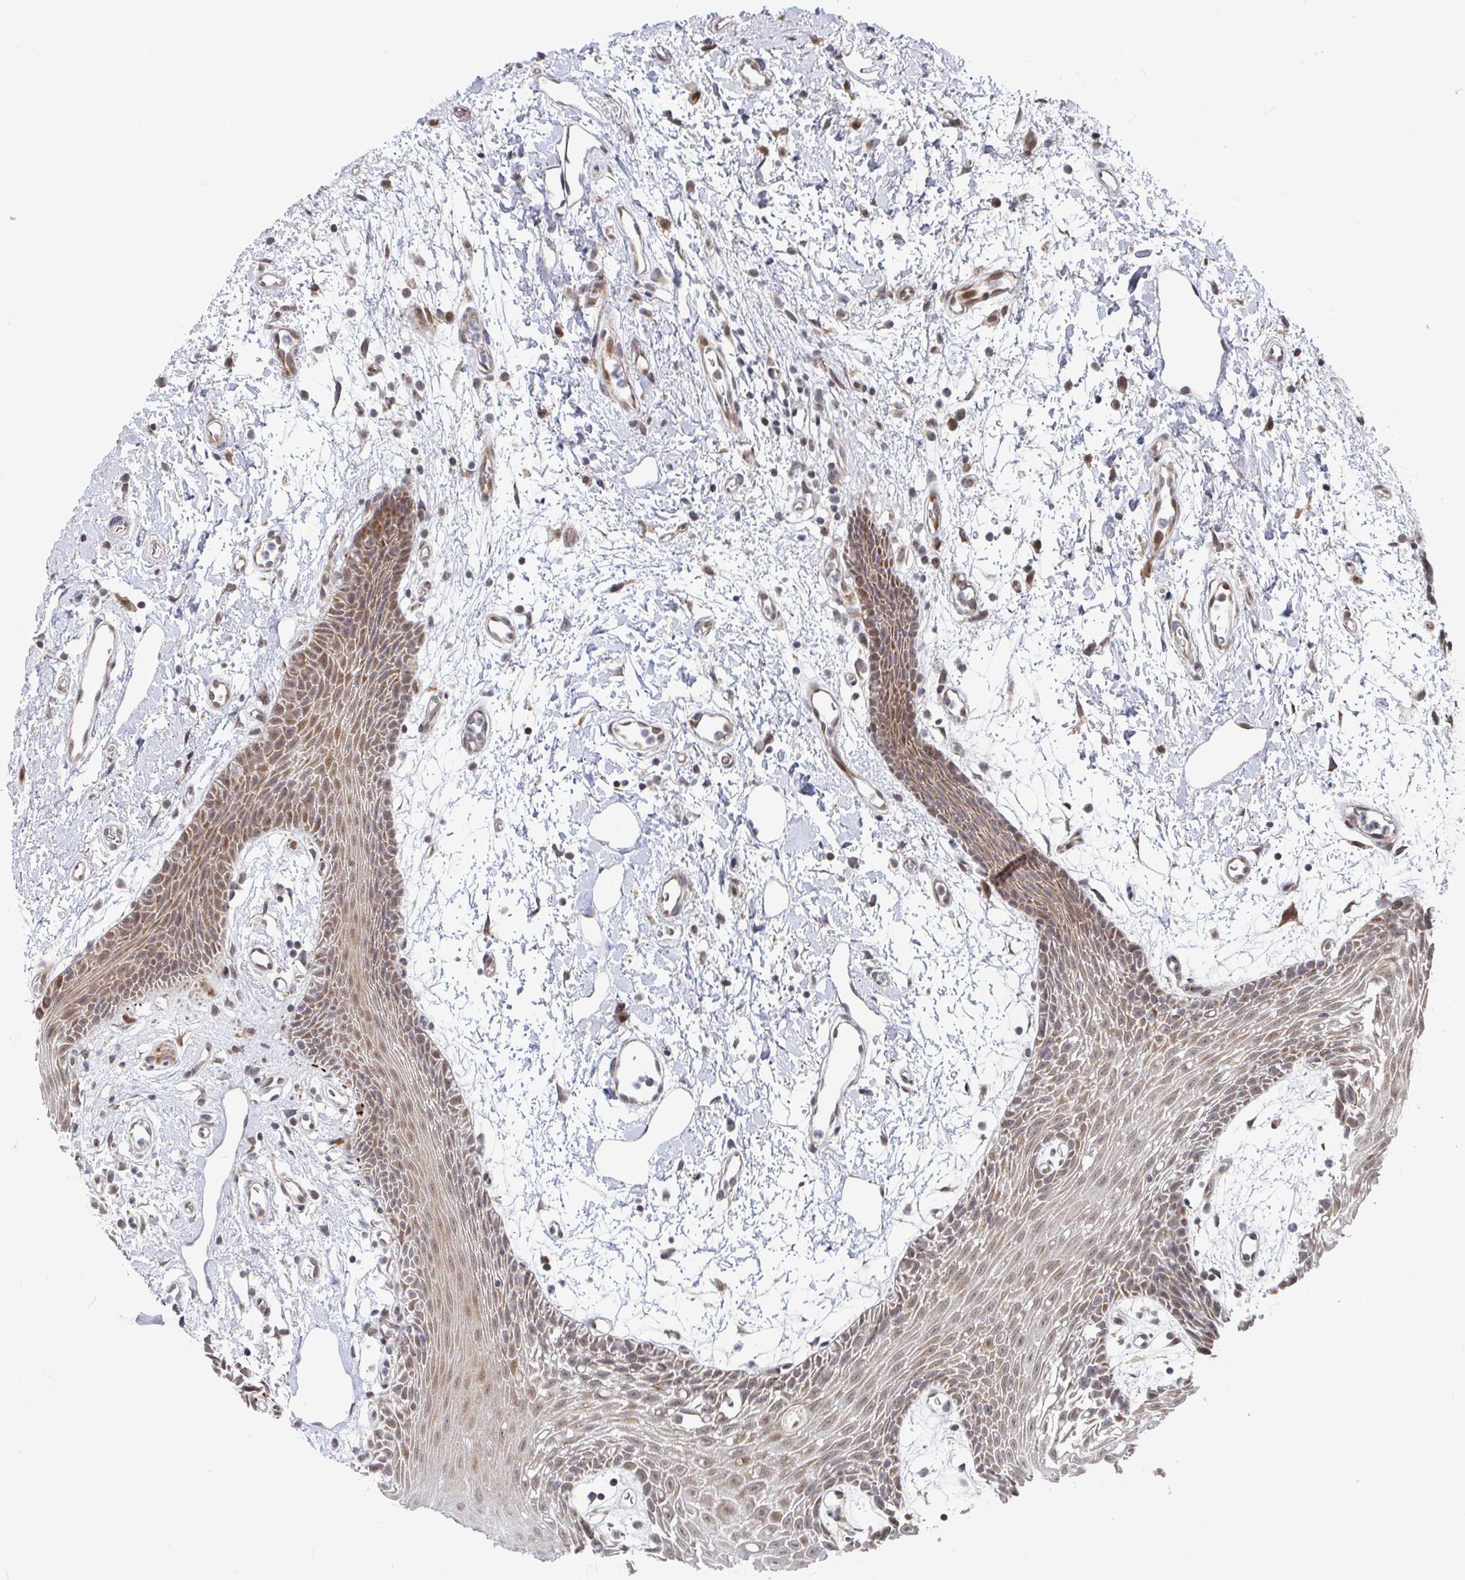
{"staining": {"intensity": "moderate", "quantity": ">75%", "location": "cytoplasmic/membranous,nuclear"}, "tissue": "oral mucosa", "cell_type": "Squamous epithelial cells", "image_type": "normal", "snomed": [{"axis": "morphology", "description": "Normal tissue, NOS"}, {"axis": "topography", "description": "Oral tissue"}], "caption": "Oral mucosa stained for a protein (brown) demonstrates moderate cytoplasmic/membranous,nuclear positive expression in approximately >75% of squamous epithelial cells.", "gene": "RBBP5", "patient": {"sex": "female", "age": 59}}